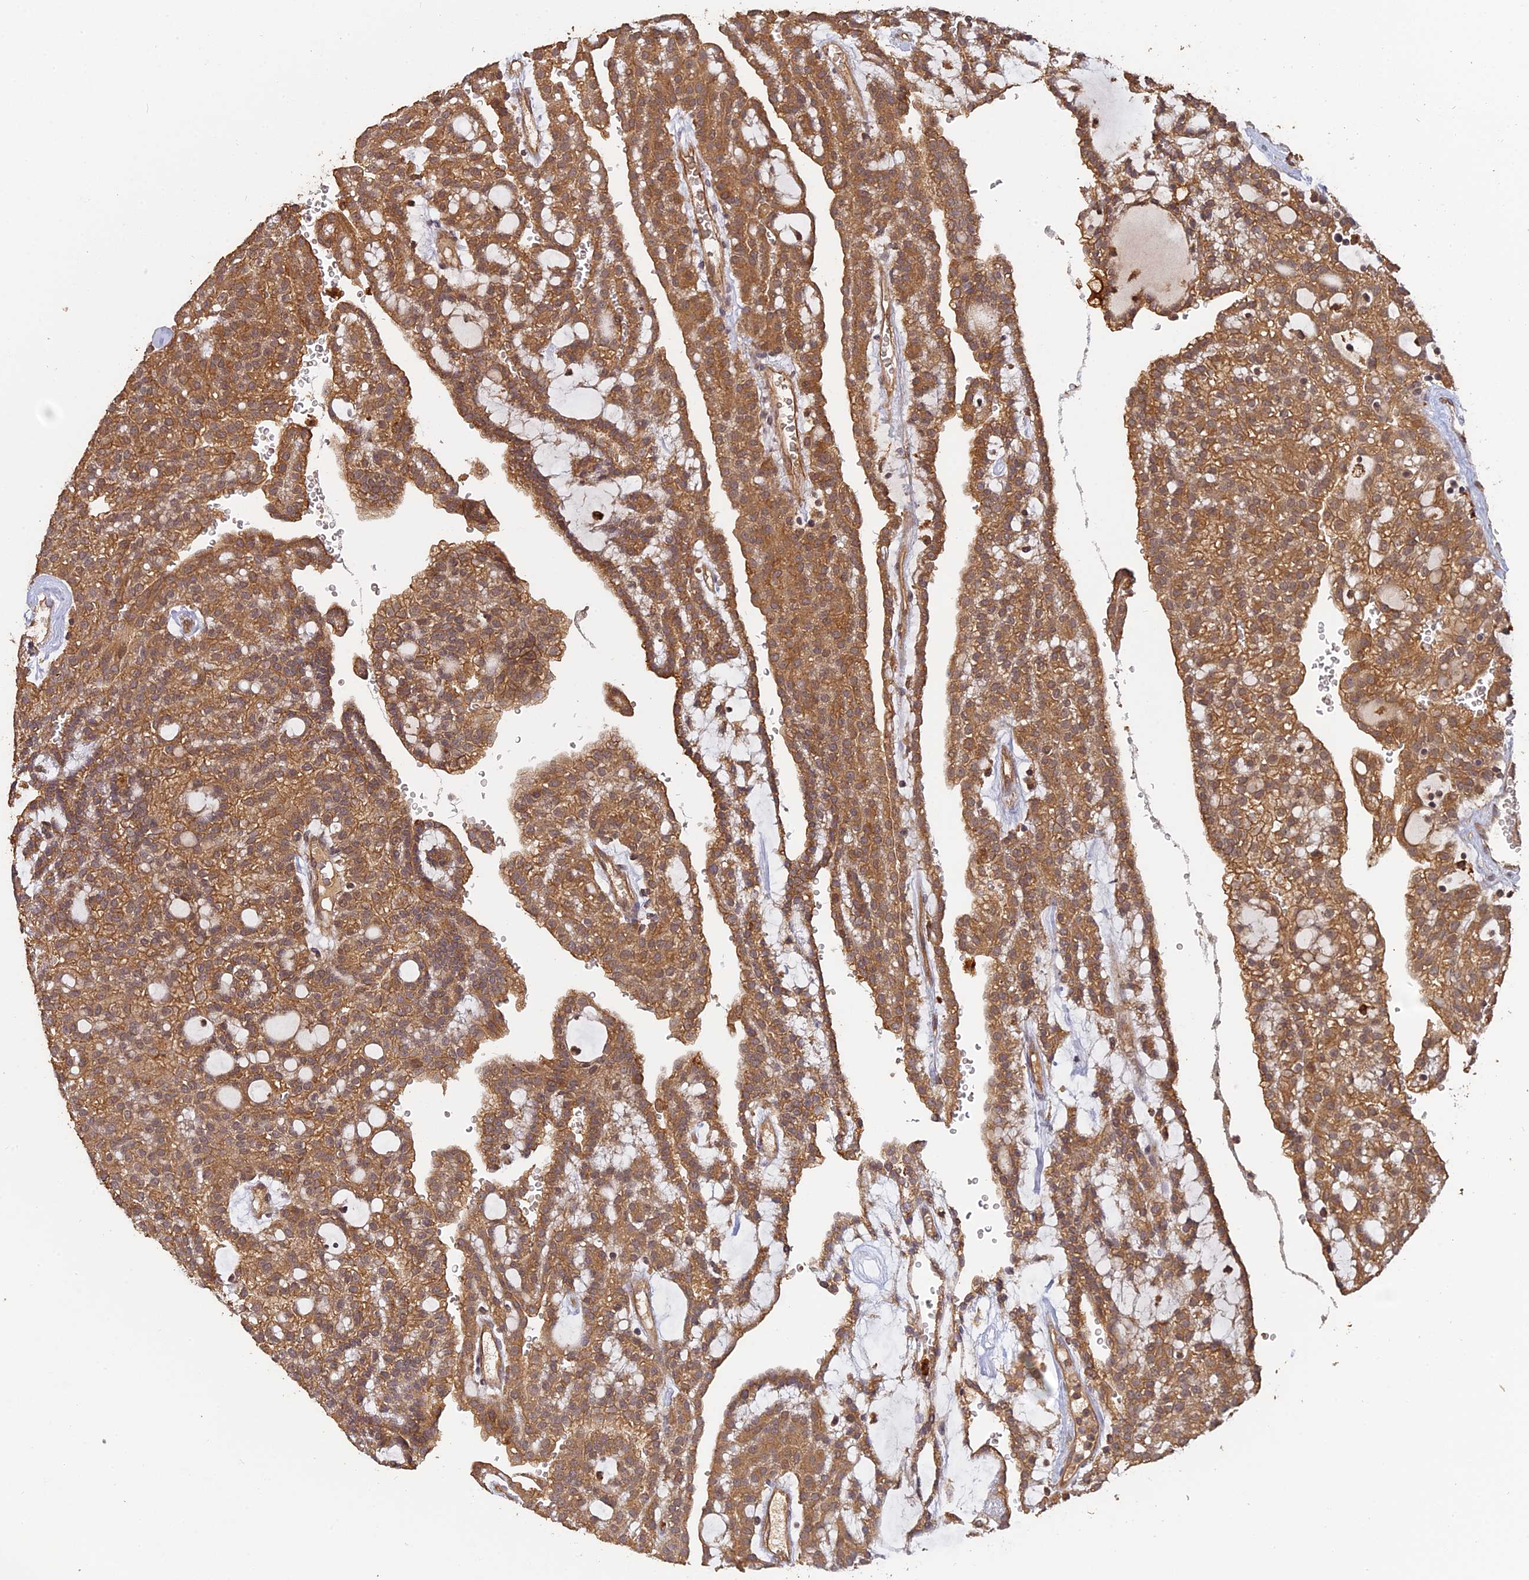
{"staining": {"intensity": "moderate", "quantity": ">75%", "location": "cytoplasmic/membranous"}, "tissue": "renal cancer", "cell_type": "Tumor cells", "image_type": "cancer", "snomed": [{"axis": "morphology", "description": "Adenocarcinoma, NOS"}, {"axis": "topography", "description": "Kidney"}], "caption": "Moderate cytoplasmic/membranous expression for a protein is identified in about >75% of tumor cells of renal cancer (adenocarcinoma) using immunohistochemistry.", "gene": "ARHGAP40", "patient": {"sex": "male", "age": 63}}